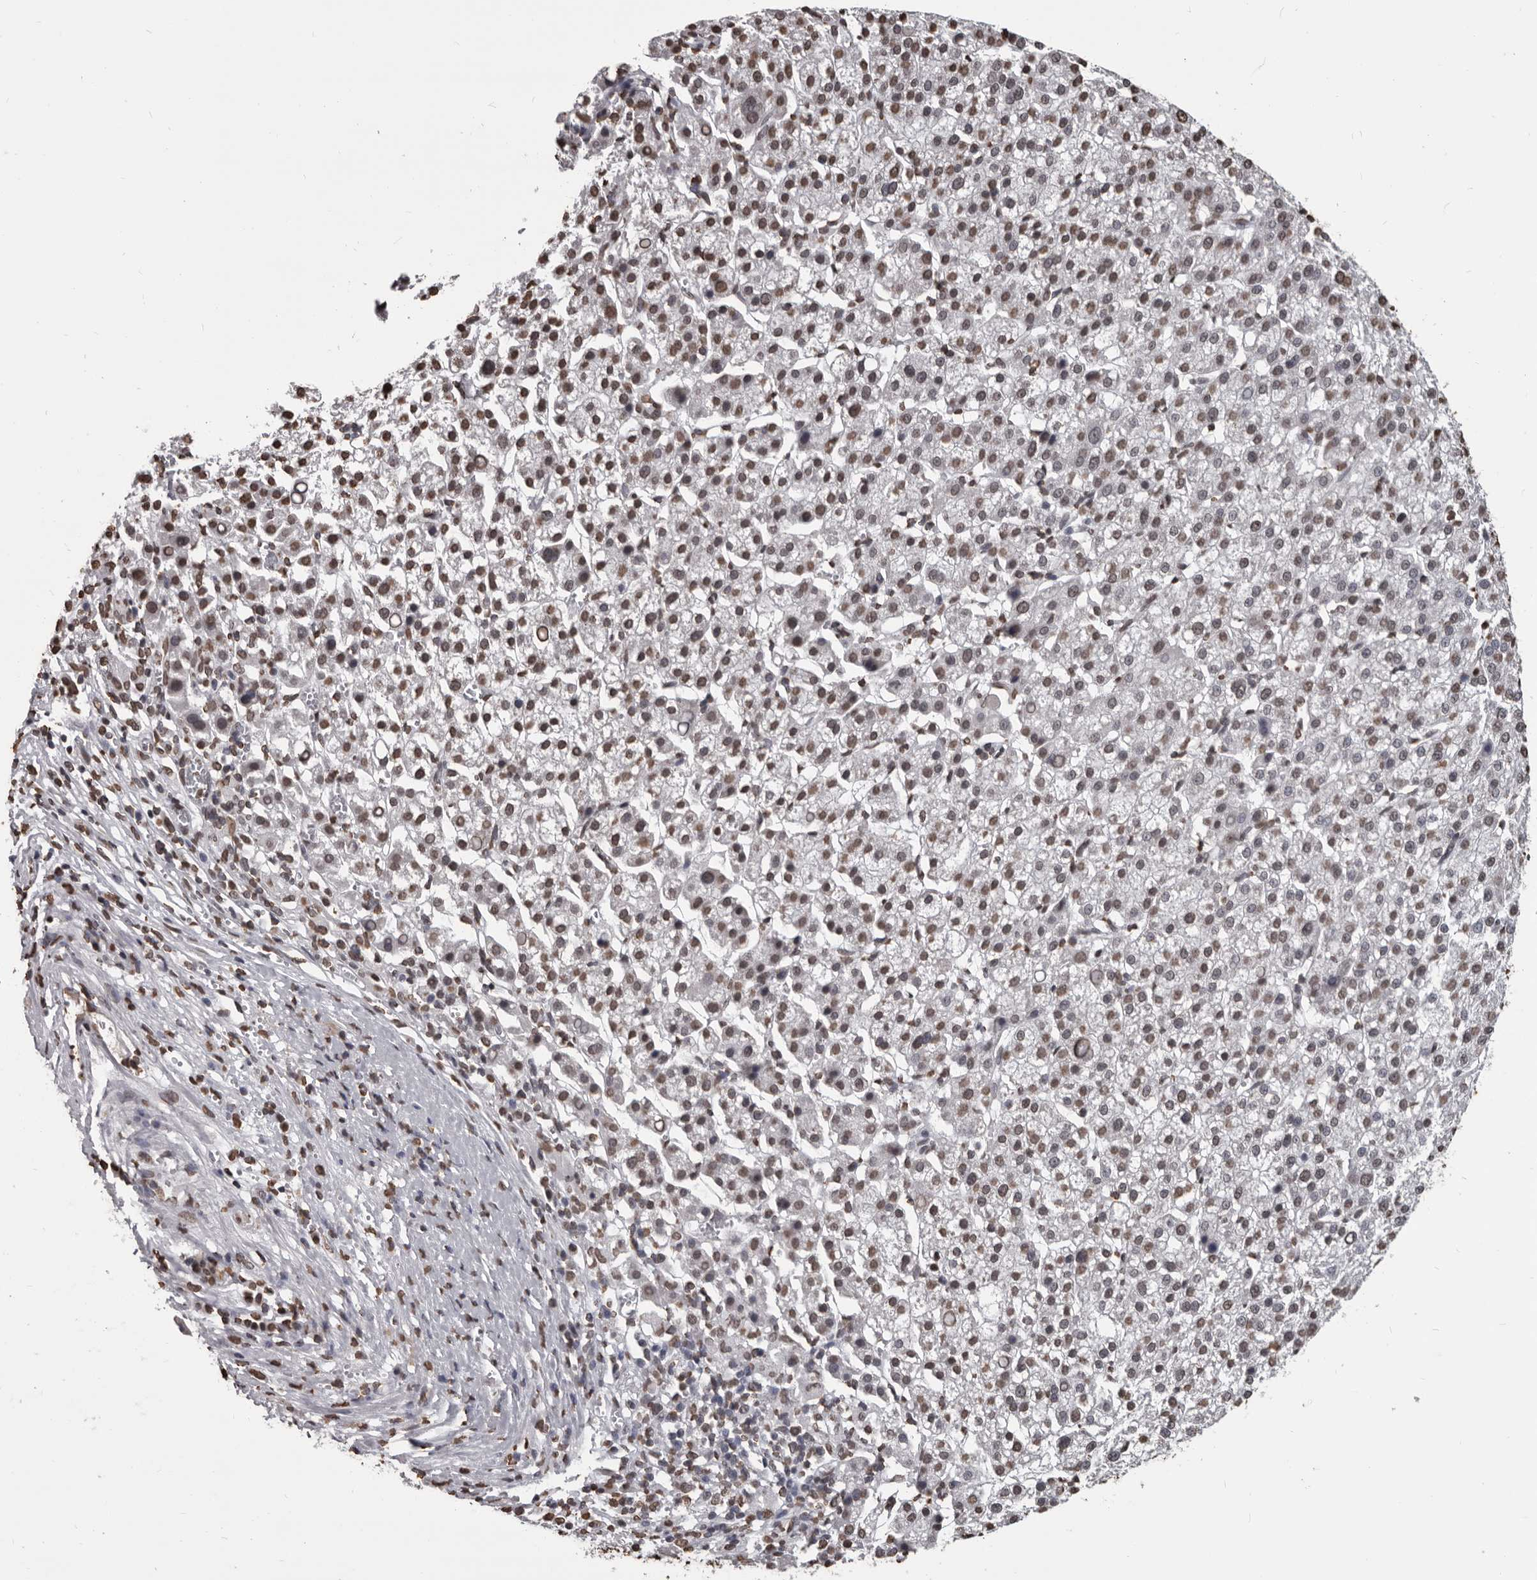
{"staining": {"intensity": "moderate", "quantity": ">75%", "location": "nuclear"}, "tissue": "liver cancer", "cell_type": "Tumor cells", "image_type": "cancer", "snomed": [{"axis": "morphology", "description": "Carcinoma, Hepatocellular, NOS"}, {"axis": "topography", "description": "Liver"}], "caption": "Tumor cells show medium levels of moderate nuclear expression in about >75% of cells in human liver cancer (hepatocellular carcinoma).", "gene": "AHR", "patient": {"sex": "female", "age": 58}}